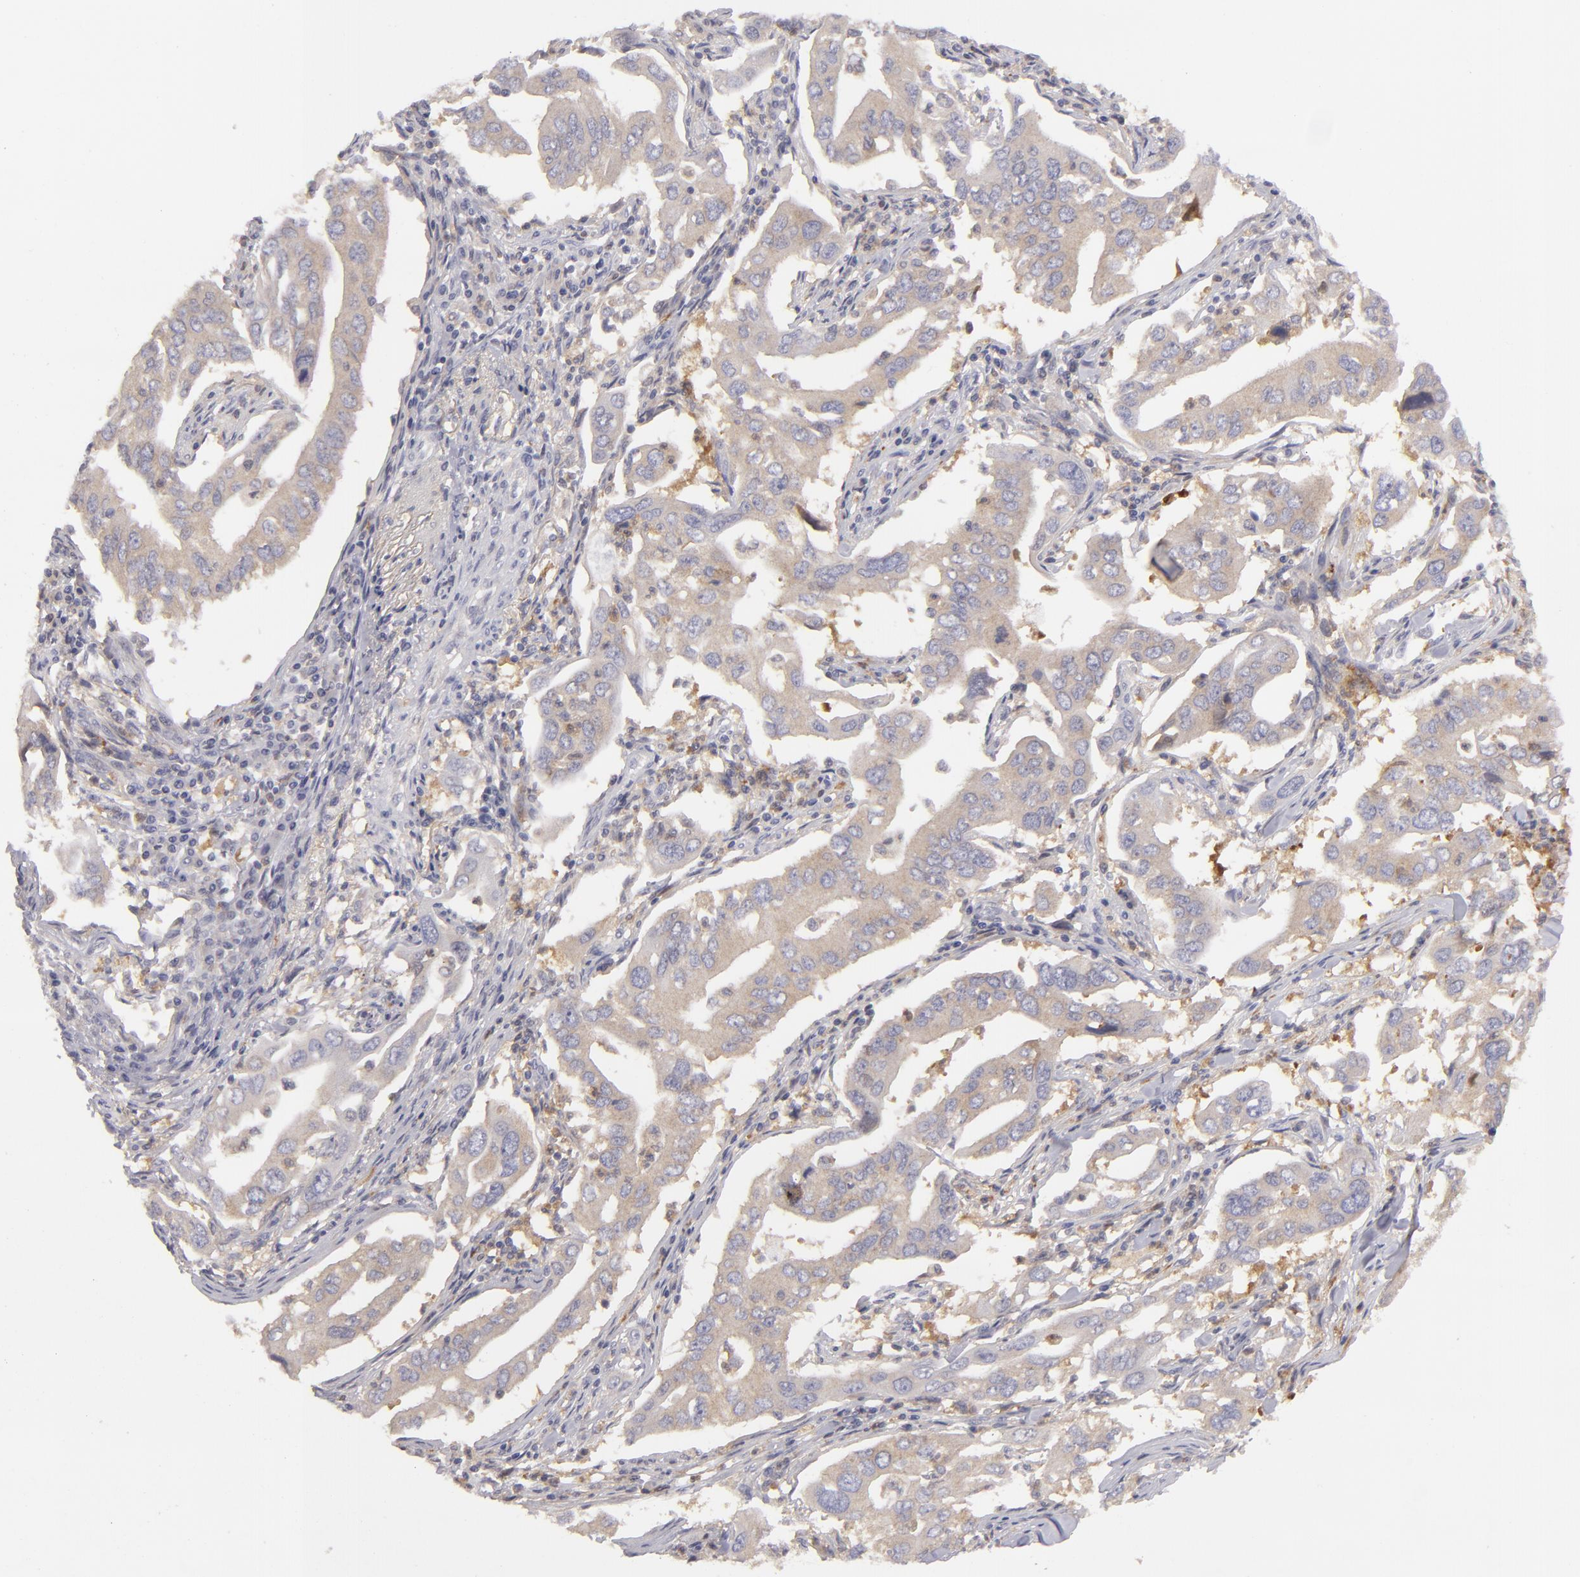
{"staining": {"intensity": "moderate", "quantity": ">75%", "location": "cytoplasmic/membranous"}, "tissue": "lung cancer", "cell_type": "Tumor cells", "image_type": "cancer", "snomed": [{"axis": "morphology", "description": "Adenocarcinoma, NOS"}, {"axis": "topography", "description": "Lung"}], "caption": "DAB immunohistochemical staining of lung adenocarcinoma reveals moderate cytoplasmic/membranous protein staining in about >75% of tumor cells.", "gene": "MMP10", "patient": {"sex": "male", "age": 48}}